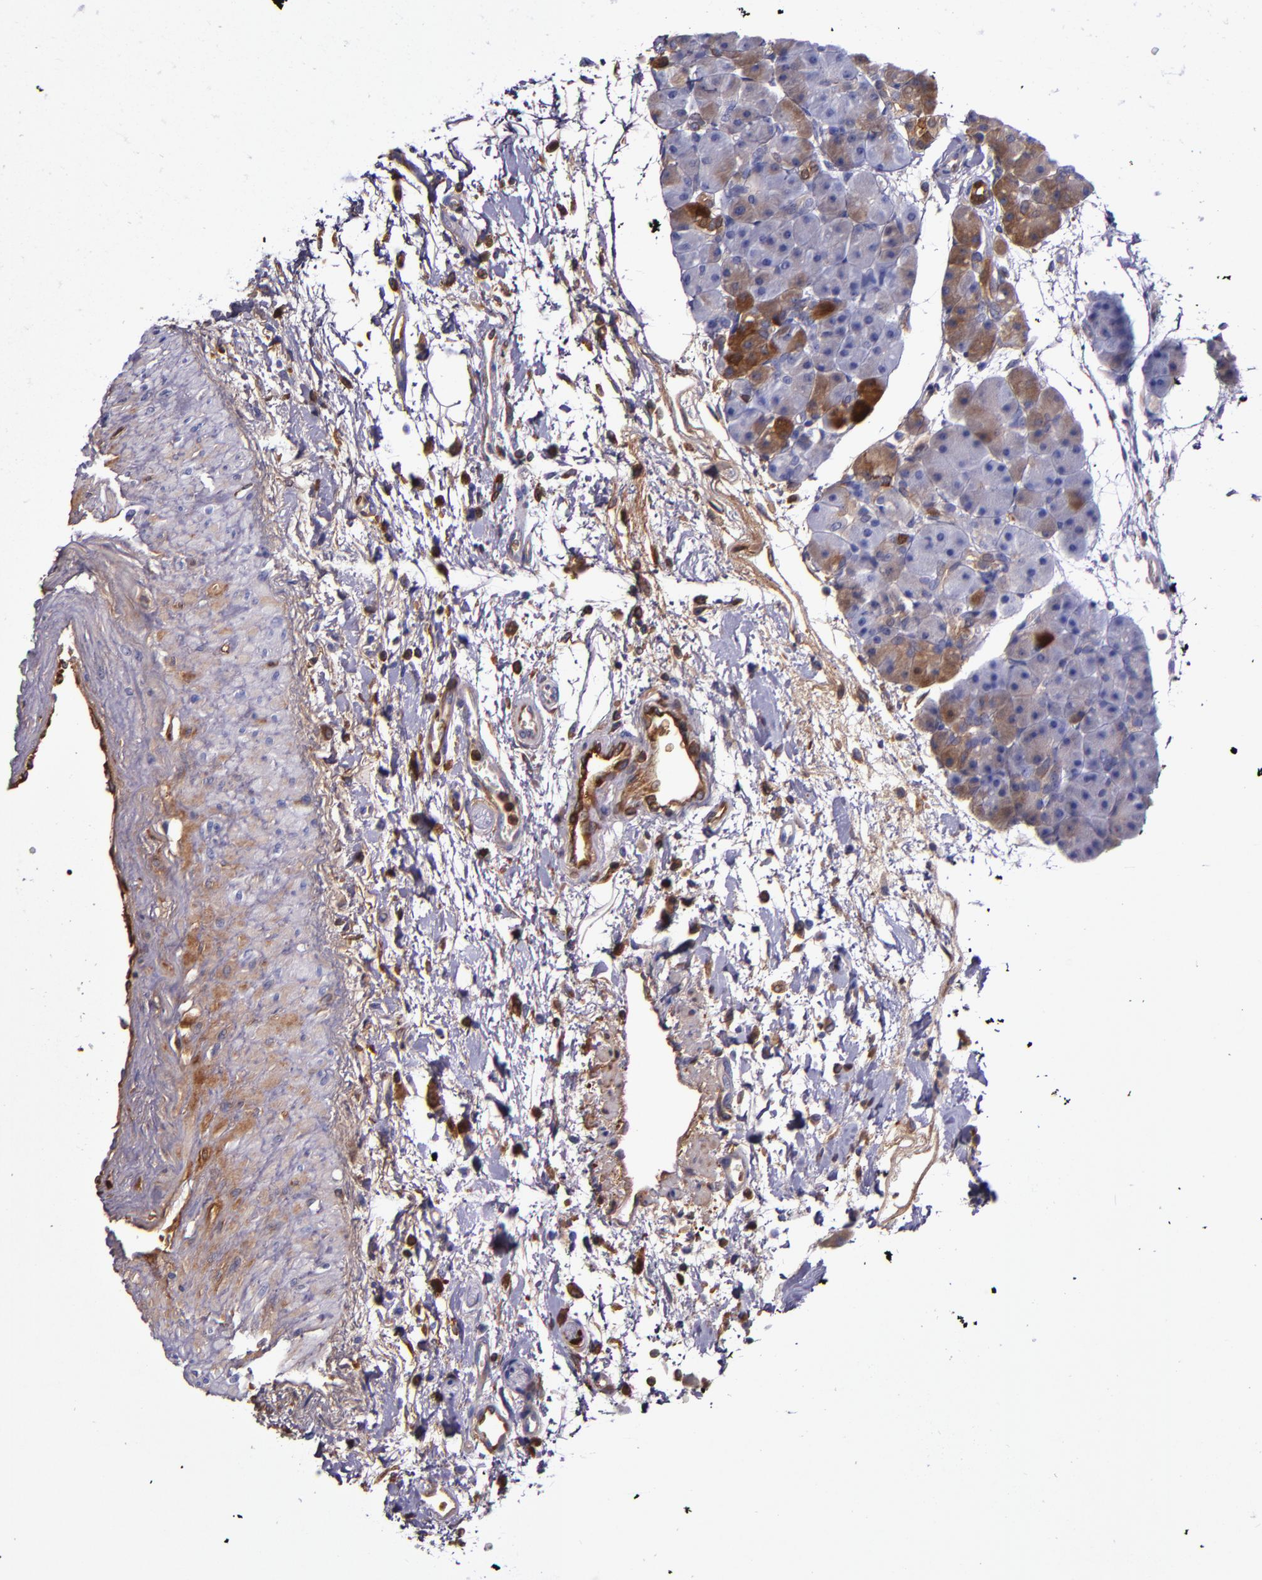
{"staining": {"intensity": "moderate", "quantity": "25%-75%", "location": "cytoplasmic/membranous"}, "tissue": "pancreas", "cell_type": "Exocrine glandular cells", "image_type": "normal", "snomed": [{"axis": "morphology", "description": "Normal tissue, NOS"}, {"axis": "topography", "description": "Pancreas"}], "caption": "Benign pancreas exhibits moderate cytoplasmic/membranous expression in about 25%-75% of exocrine glandular cells.", "gene": "CLEC3B", "patient": {"sex": "male", "age": 66}}